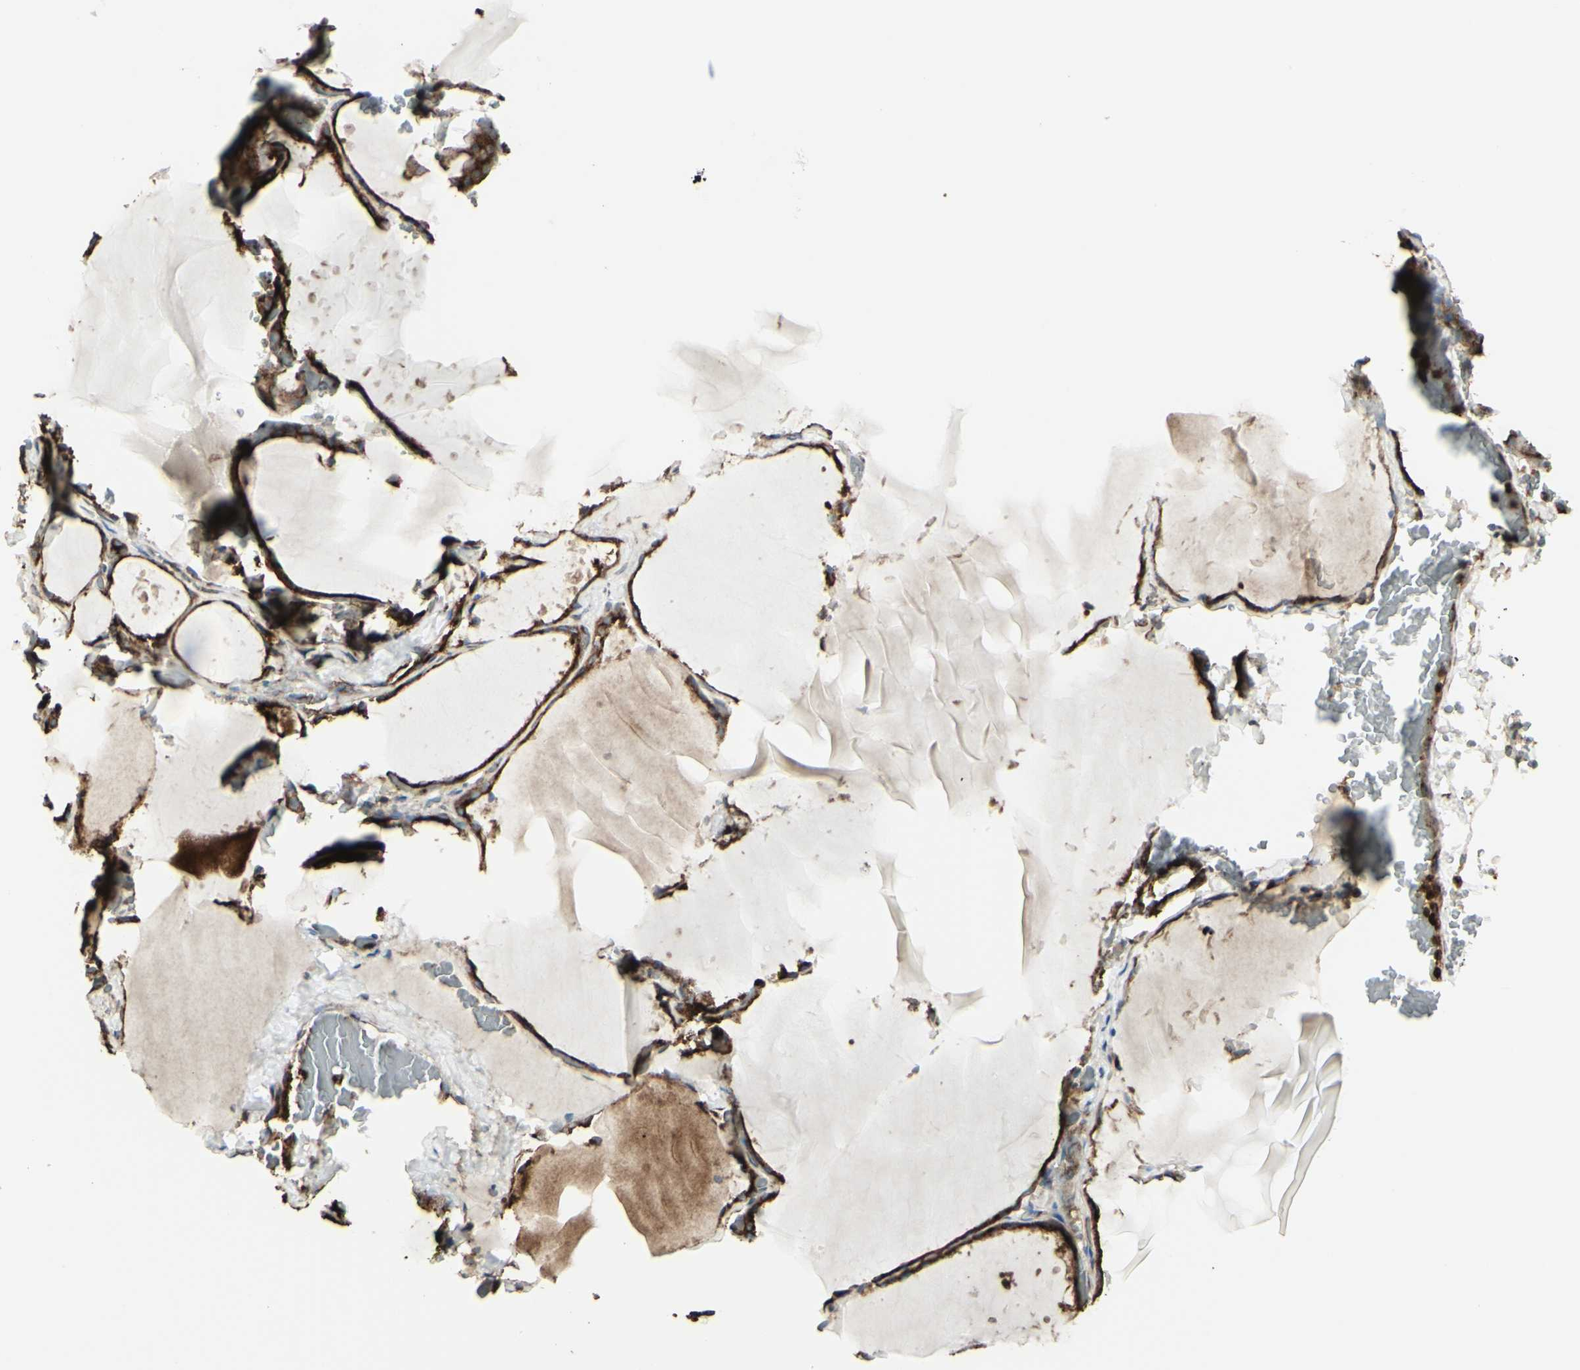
{"staining": {"intensity": "strong", "quantity": ">75%", "location": "cytoplasmic/membranous"}, "tissue": "thyroid gland", "cell_type": "Glandular cells", "image_type": "normal", "snomed": [{"axis": "morphology", "description": "Normal tissue, NOS"}, {"axis": "topography", "description": "Thyroid gland"}], "caption": "A high amount of strong cytoplasmic/membranous expression is identified in approximately >75% of glandular cells in unremarkable thyroid gland.", "gene": "NAPA", "patient": {"sex": "female", "age": 22}}